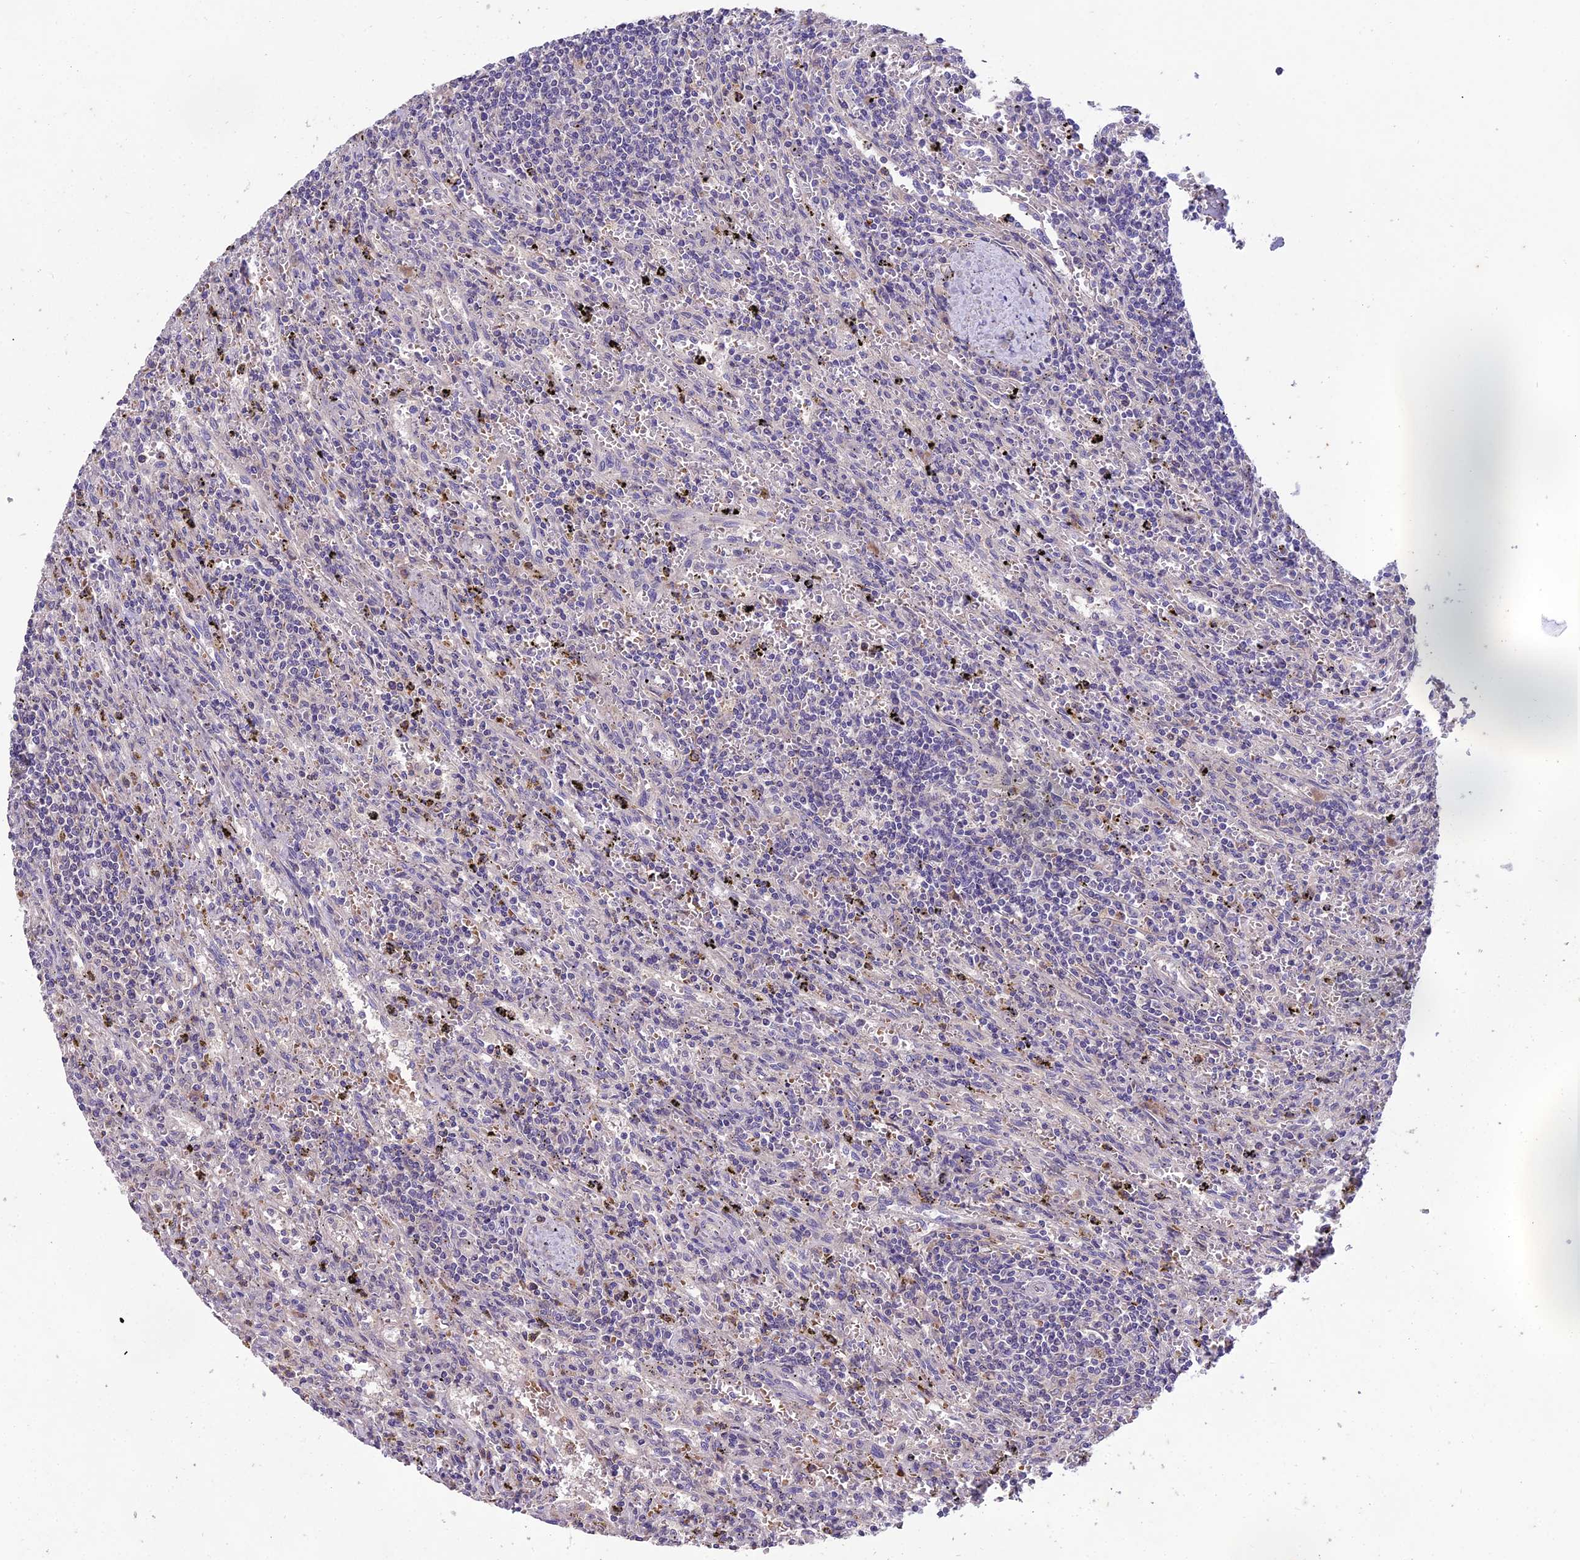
{"staining": {"intensity": "negative", "quantity": "none", "location": "none"}, "tissue": "lymphoma", "cell_type": "Tumor cells", "image_type": "cancer", "snomed": [{"axis": "morphology", "description": "Malignant lymphoma, non-Hodgkin's type, Low grade"}, {"axis": "topography", "description": "Spleen"}], "caption": "Immunohistochemical staining of malignant lymphoma, non-Hodgkin's type (low-grade) shows no significant expression in tumor cells.", "gene": "CENPL", "patient": {"sex": "male", "age": 76}}